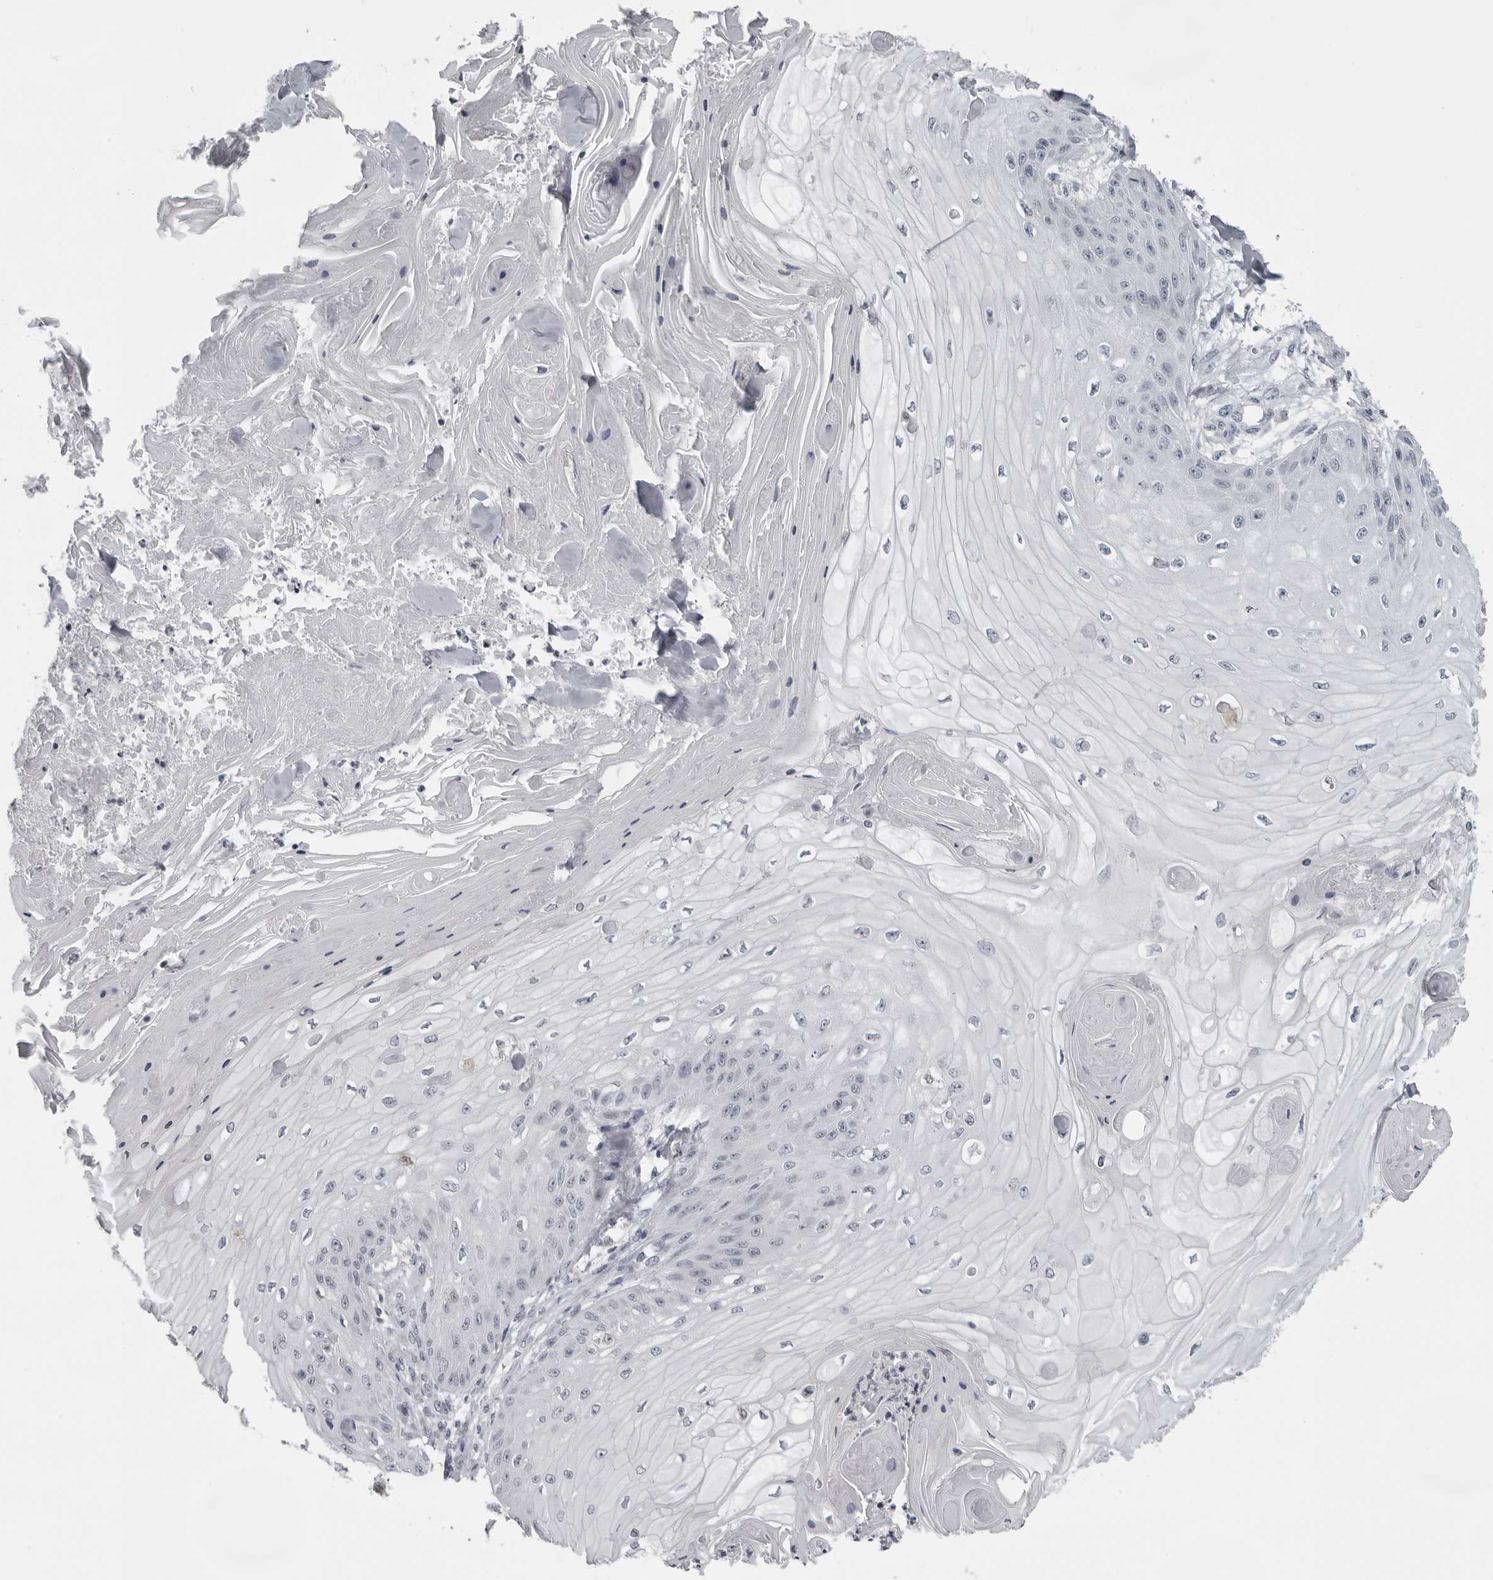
{"staining": {"intensity": "negative", "quantity": "none", "location": "none"}, "tissue": "skin cancer", "cell_type": "Tumor cells", "image_type": "cancer", "snomed": [{"axis": "morphology", "description": "Squamous cell carcinoma, NOS"}, {"axis": "topography", "description": "Skin"}], "caption": "A micrograph of skin cancer stained for a protein displays no brown staining in tumor cells. (DAB (3,3'-diaminobenzidine) immunohistochemistry, high magnification).", "gene": "LZIC", "patient": {"sex": "male", "age": 74}}